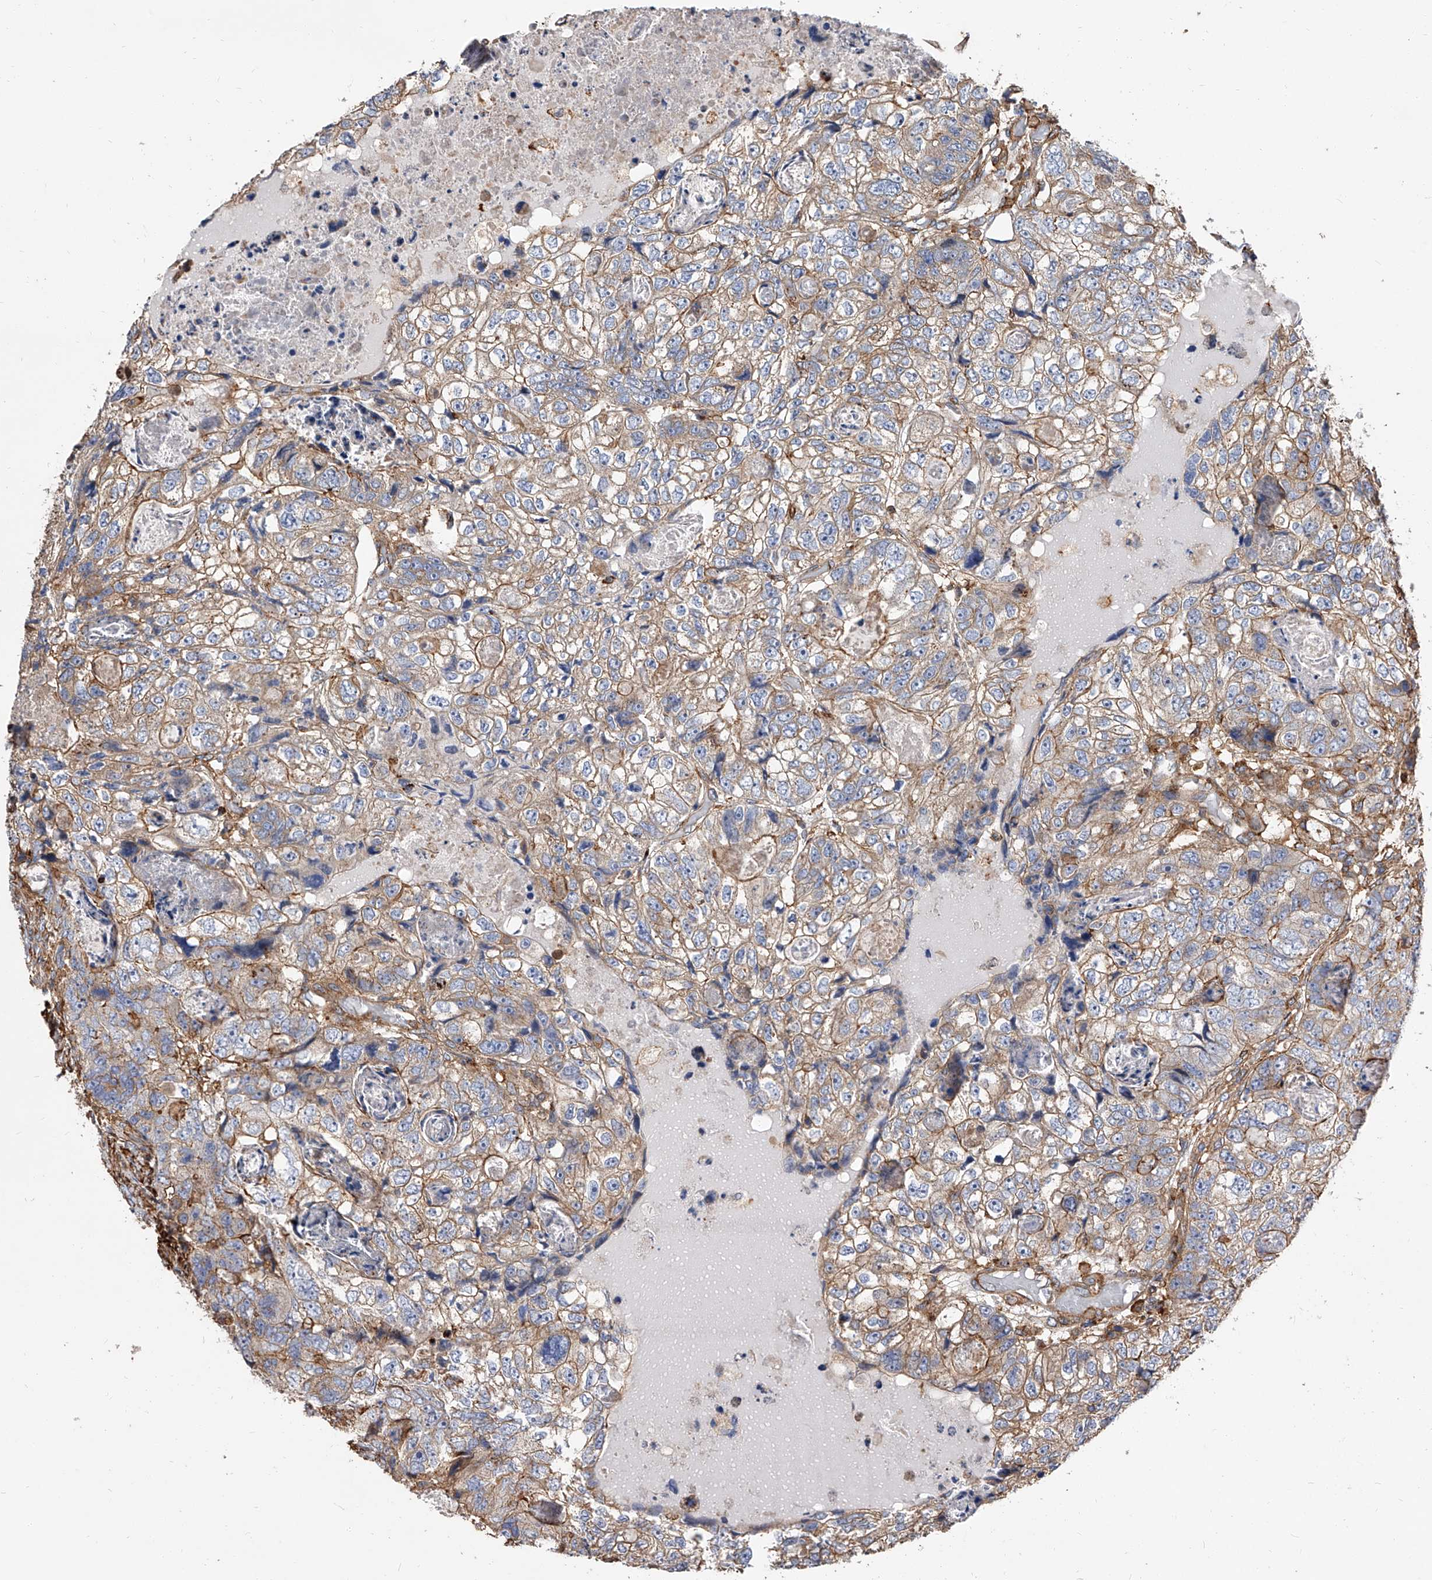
{"staining": {"intensity": "strong", "quantity": "25%-75%", "location": "cytoplasmic/membranous"}, "tissue": "colorectal cancer", "cell_type": "Tumor cells", "image_type": "cancer", "snomed": [{"axis": "morphology", "description": "Adenocarcinoma, NOS"}, {"axis": "topography", "description": "Rectum"}], "caption": "Colorectal adenocarcinoma stained with a protein marker shows strong staining in tumor cells.", "gene": "PISD", "patient": {"sex": "male", "age": 59}}